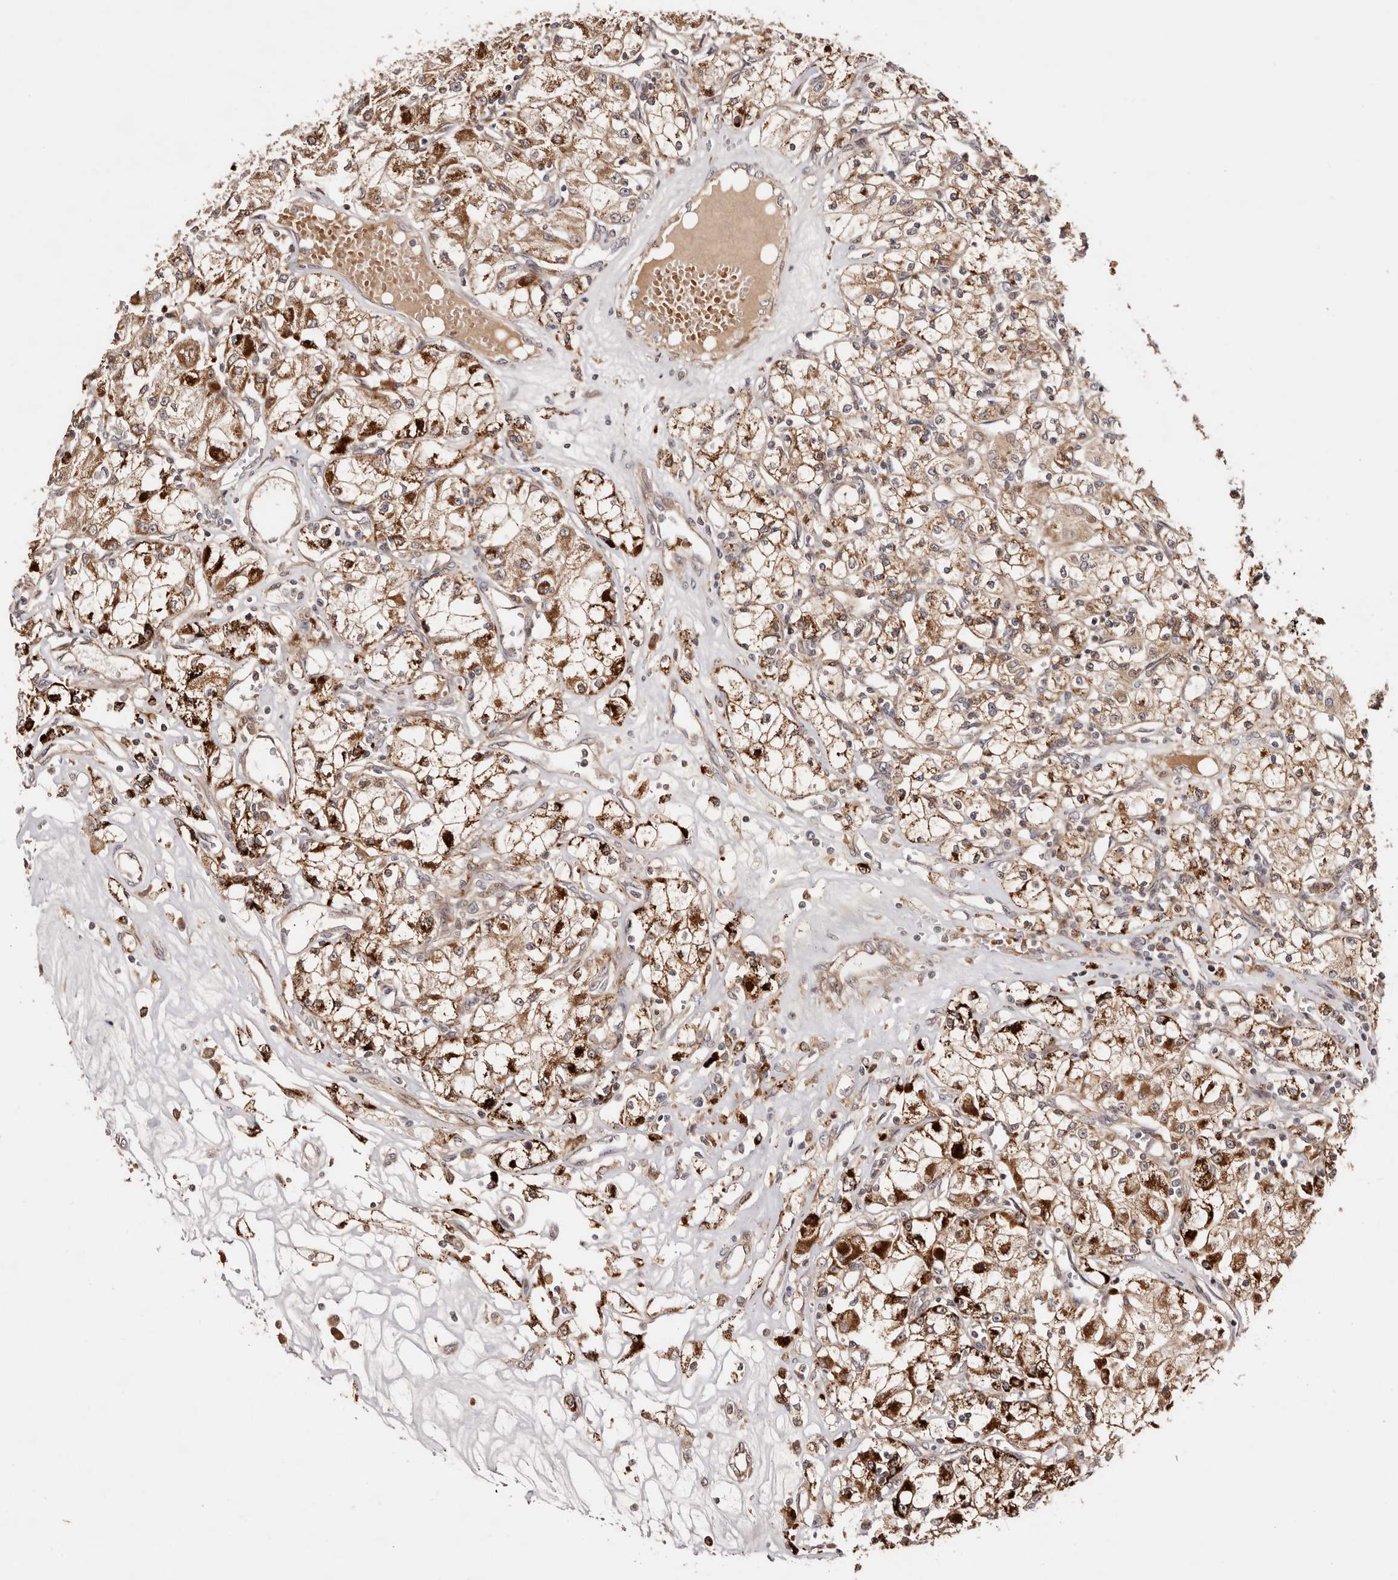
{"staining": {"intensity": "strong", "quantity": ">75%", "location": "cytoplasmic/membranous"}, "tissue": "renal cancer", "cell_type": "Tumor cells", "image_type": "cancer", "snomed": [{"axis": "morphology", "description": "Adenocarcinoma, NOS"}, {"axis": "topography", "description": "Kidney"}], "caption": "Human renal adenocarcinoma stained for a protein (brown) demonstrates strong cytoplasmic/membranous positive positivity in about >75% of tumor cells.", "gene": "PTPN22", "patient": {"sex": "female", "age": 59}}